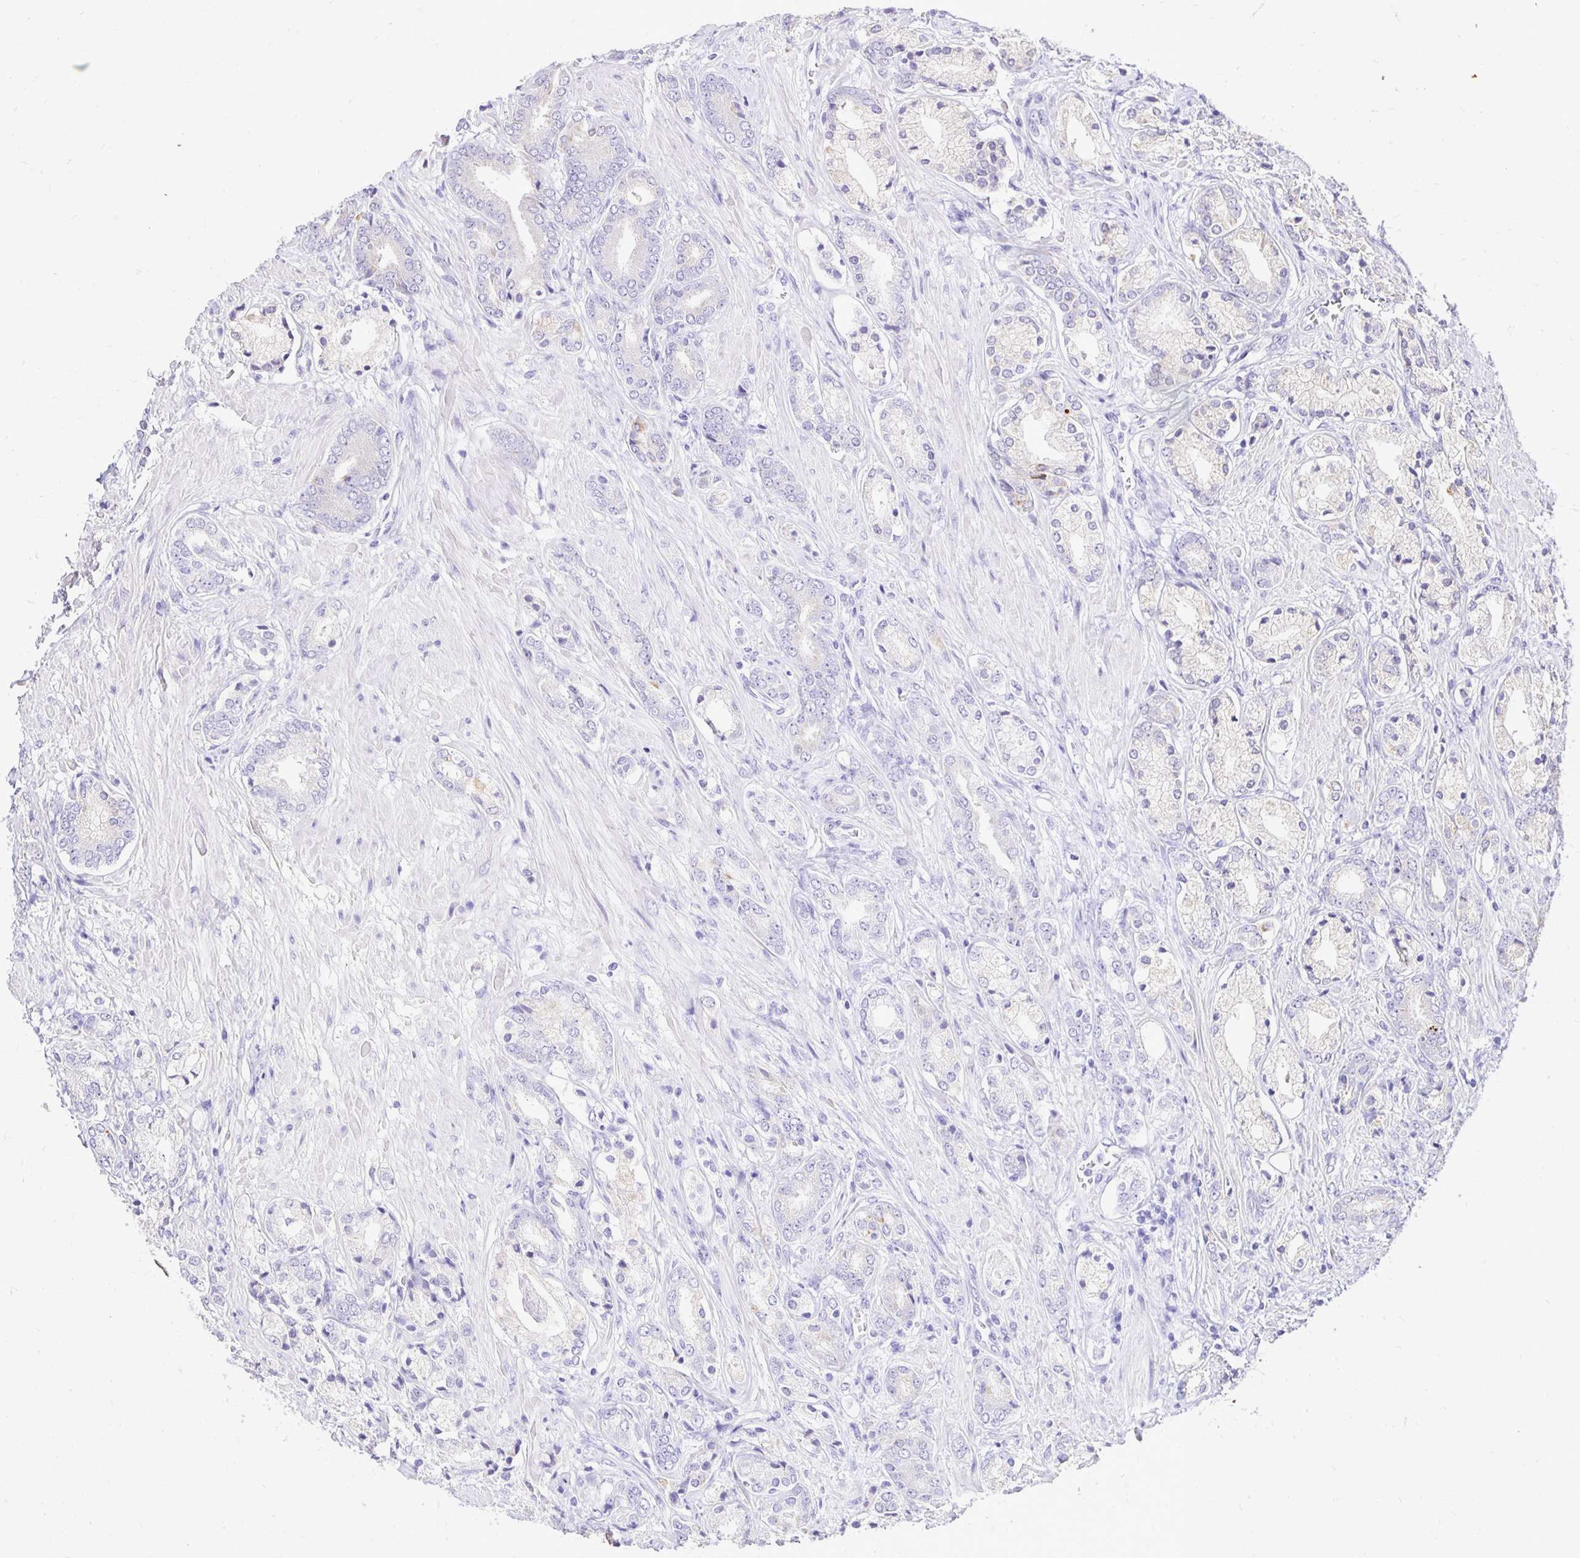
{"staining": {"intensity": "weak", "quantity": "<25%", "location": "cytoplasmic/membranous"}, "tissue": "prostate cancer", "cell_type": "Tumor cells", "image_type": "cancer", "snomed": [{"axis": "morphology", "description": "Adenocarcinoma, High grade"}, {"axis": "topography", "description": "Prostate"}], "caption": "This micrograph is of high-grade adenocarcinoma (prostate) stained with immunohistochemistry (IHC) to label a protein in brown with the nuclei are counter-stained blue. There is no expression in tumor cells.", "gene": "TAF1D", "patient": {"sex": "male", "age": 56}}